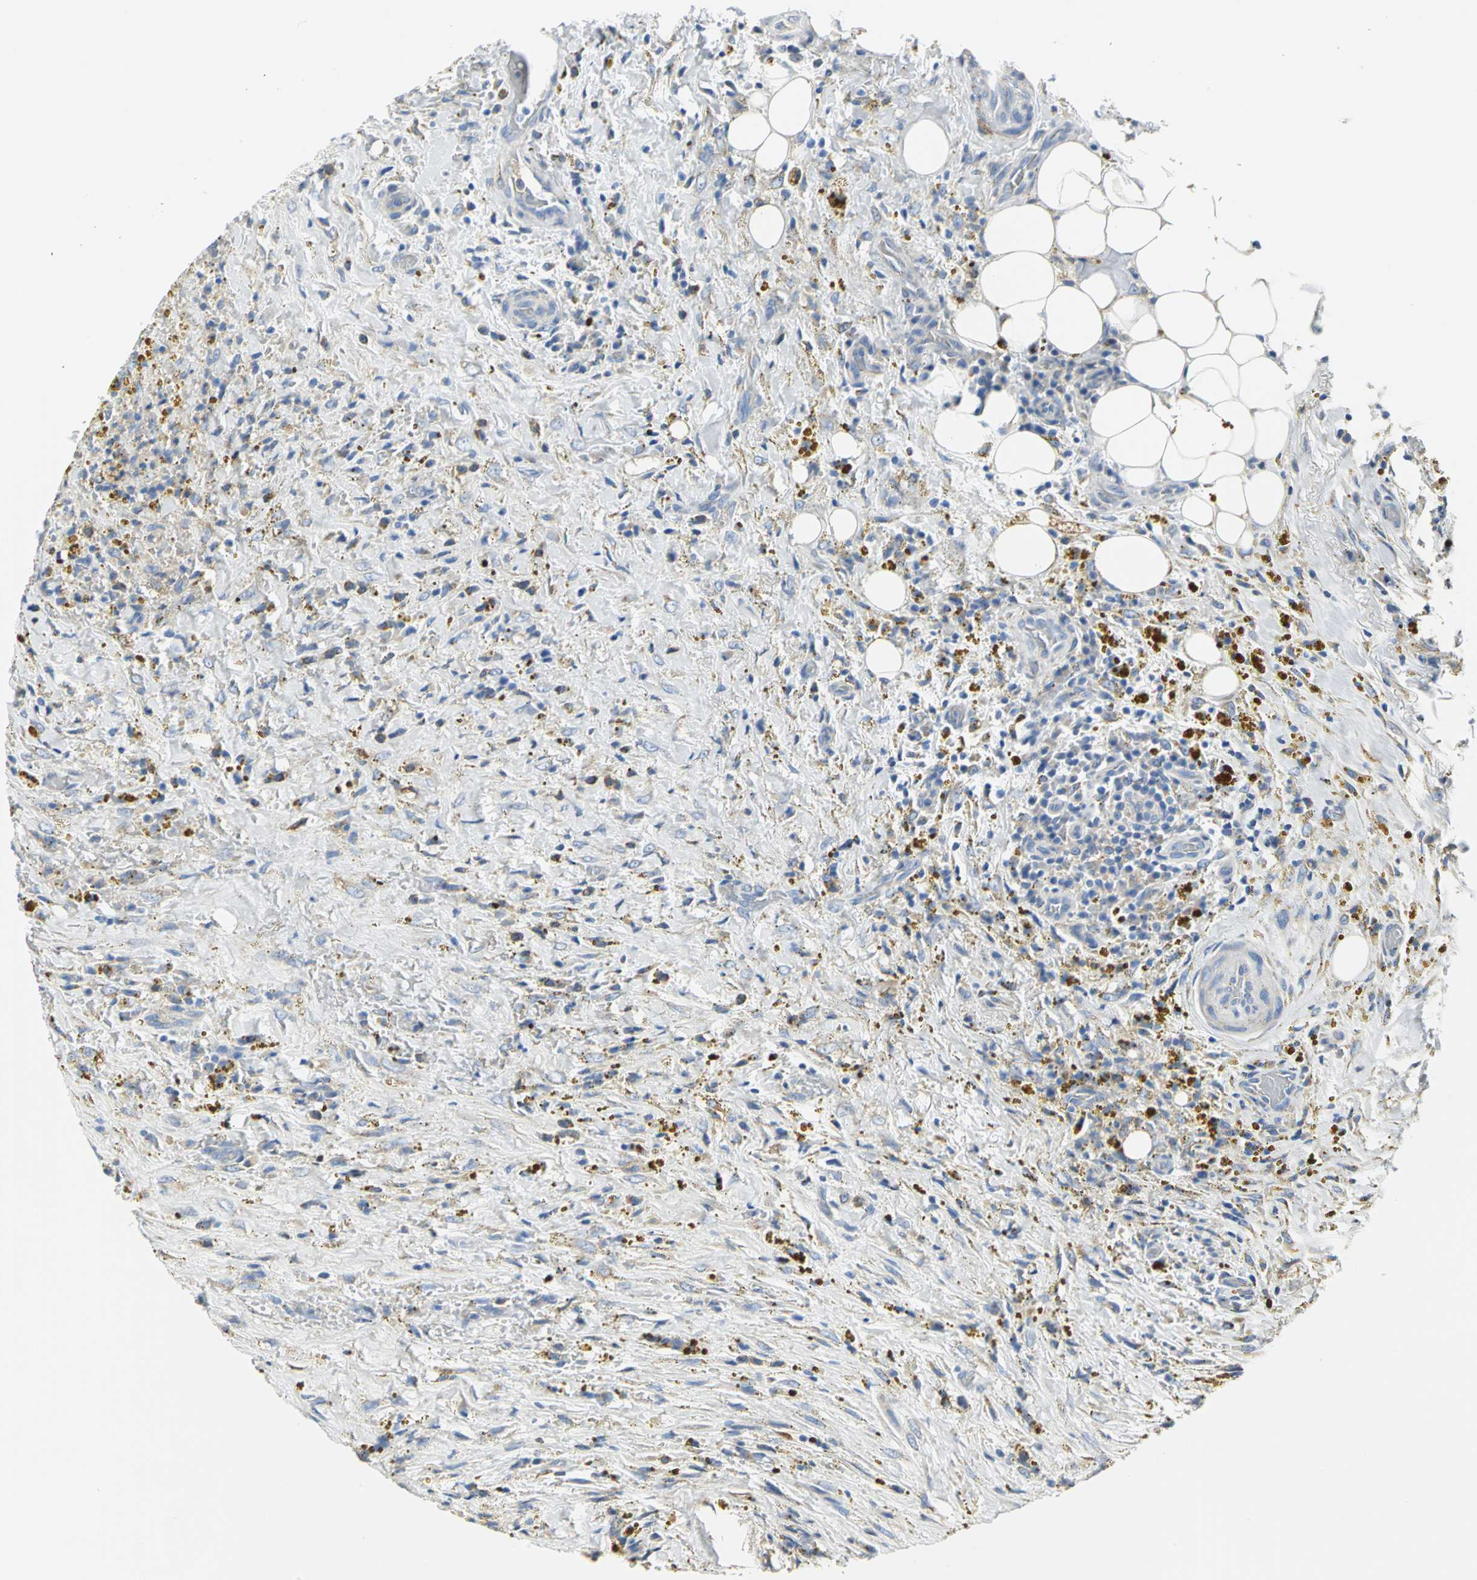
{"staining": {"intensity": "weak", "quantity": ">75%", "location": "cytoplasmic/membranous"}, "tissue": "thyroid cancer", "cell_type": "Tumor cells", "image_type": "cancer", "snomed": [{"axis": "morphology", "description": "Papillary adenocarcinoma, NOS"}, {"axis": "topography", "description": "Thyroid gland"}], "caption": "Immunohistochemistry of human thyroid papillary adenocarcinoma displays low levels of weak cytoplasmic/membranous expression in about >75% of tumor cells.", "gene": "GNRH2", "patient": {"sex": "male", "age": 77}}